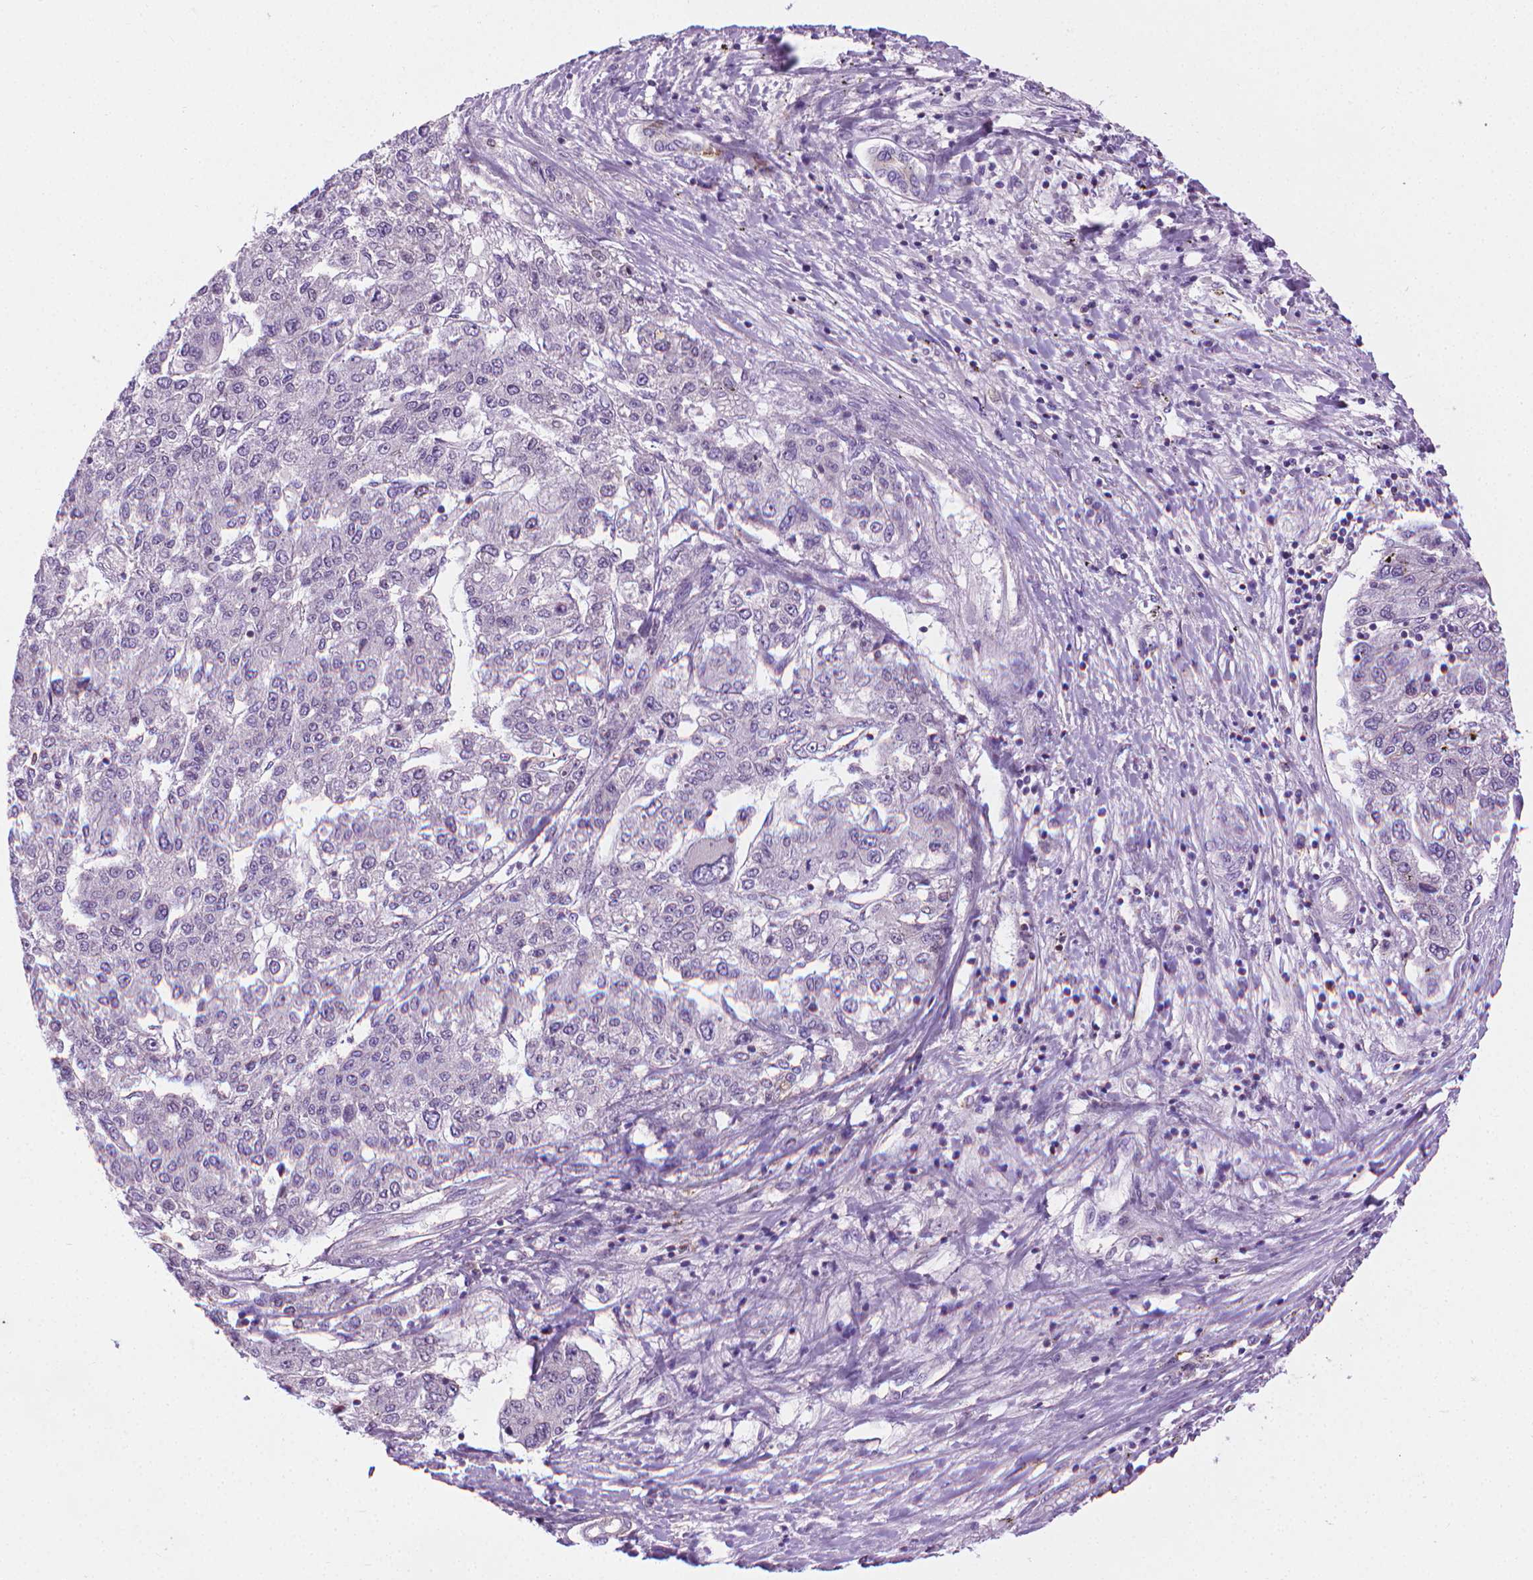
{"staining": {"intensity": "negative", "quantity": "none", "location": "none"}, "tissue": "liver cancer", "cell_type": "Tumor cells", "image_type": "cancer", "snomed": [{"axis": "morphology", "description": "Carcinoma, Hepatocellular, NOS"}, {"axis": "topography", "description": "Liver"}], "caption": "Image shows no protein expression in tumor cells of liver cancer tissue. (Stains: DAB IHC with hematoxylin counter stain, Microscopy: brightfield microscopy at high magnification).", "gene": "SLC51B", "patient": {"sex": "male", "age": 56}}